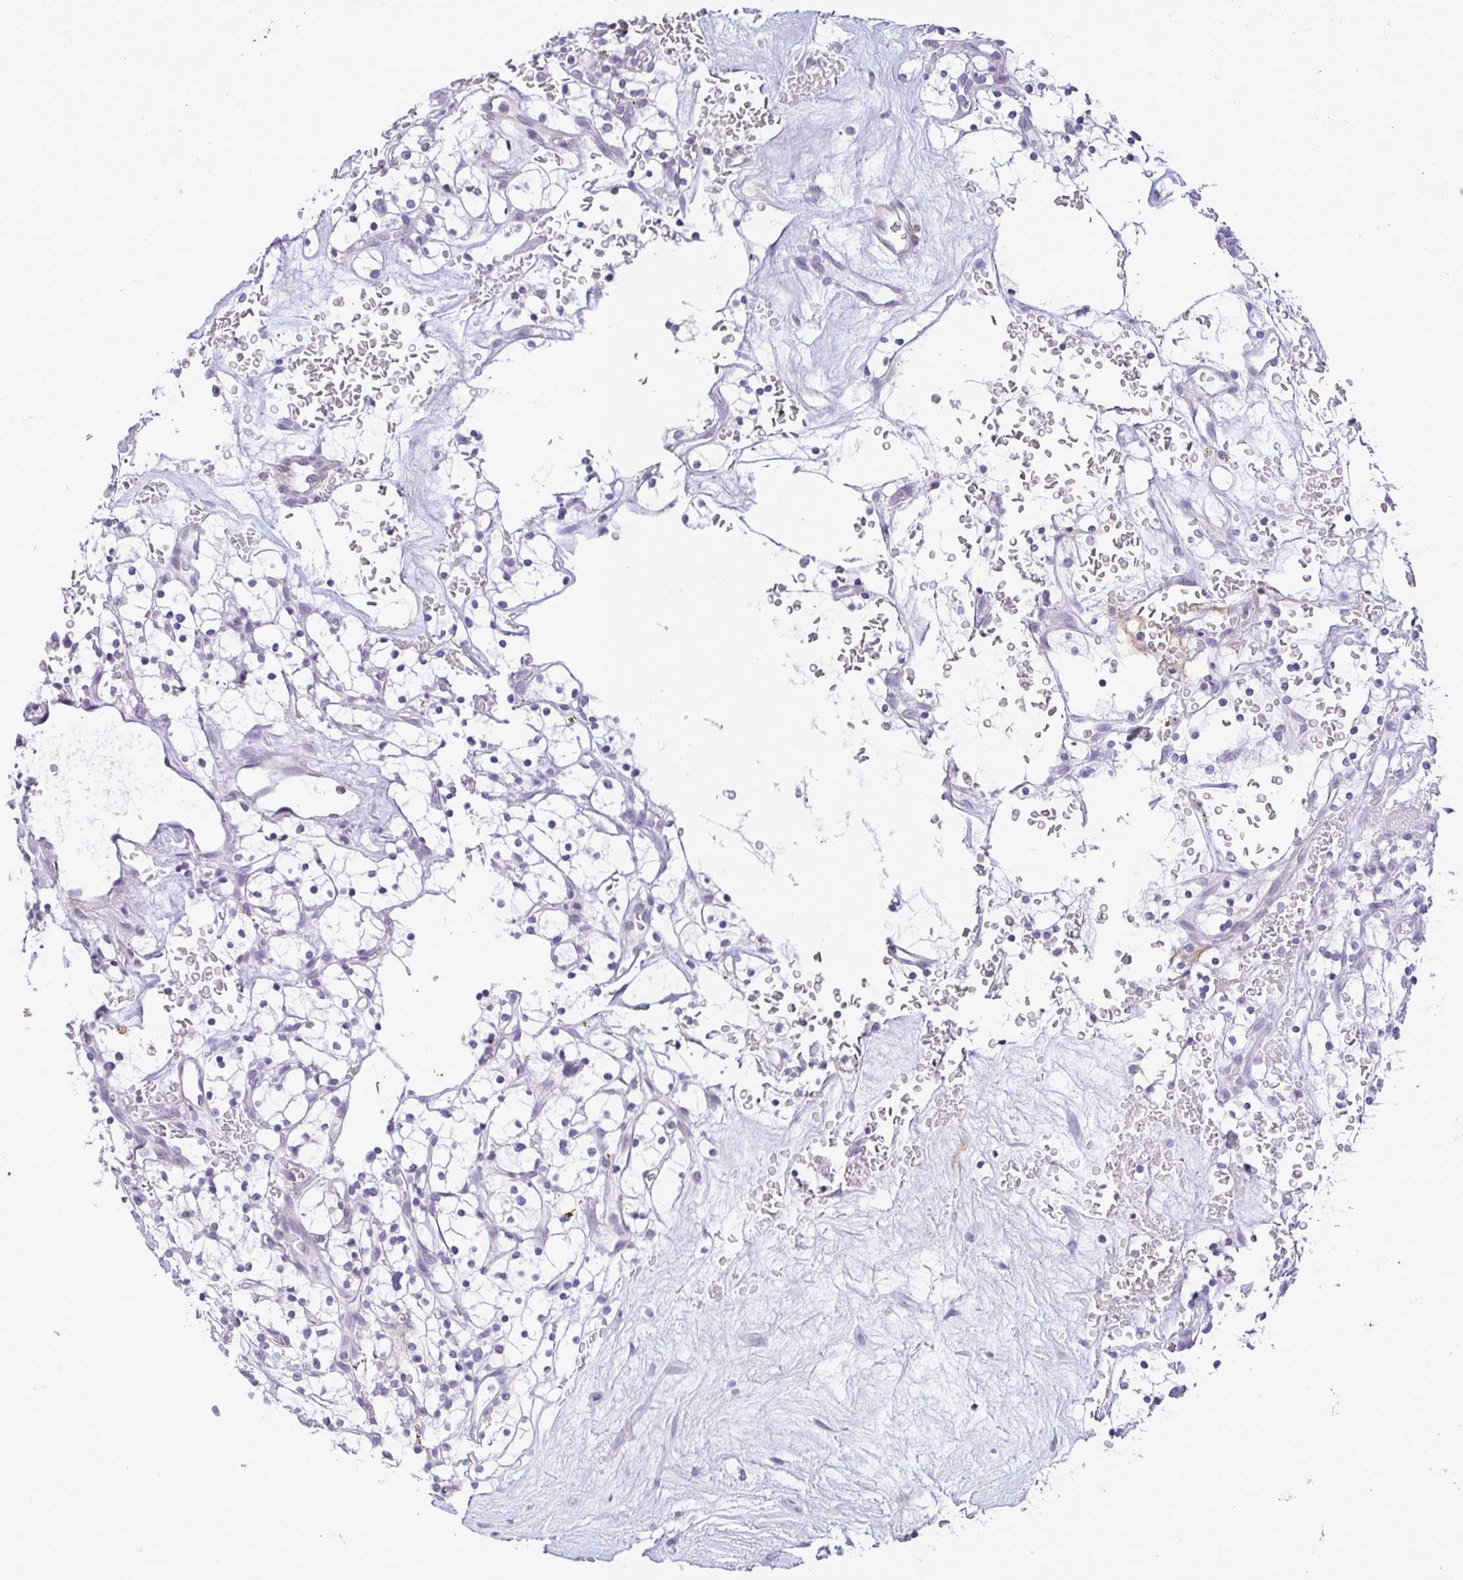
{"staining": {"intensity": "negative", "quantity": "none", "location": "none"}, "tissue": "renal cancer", "cell_type": "Tumor cells", "image_type": "cancer", "snomed": [{"axis": "morphology", "description": "Adenocarcinoma, NOS"}, {"axis": "topography", "description": "Kidney"}], "caption": "This is an IHC image of human renal cancer (adenocarcinoma). There is no expression in tumor cells.", "gene": "CACNA1S", "patient": {"sex": "female", "age": 64}}